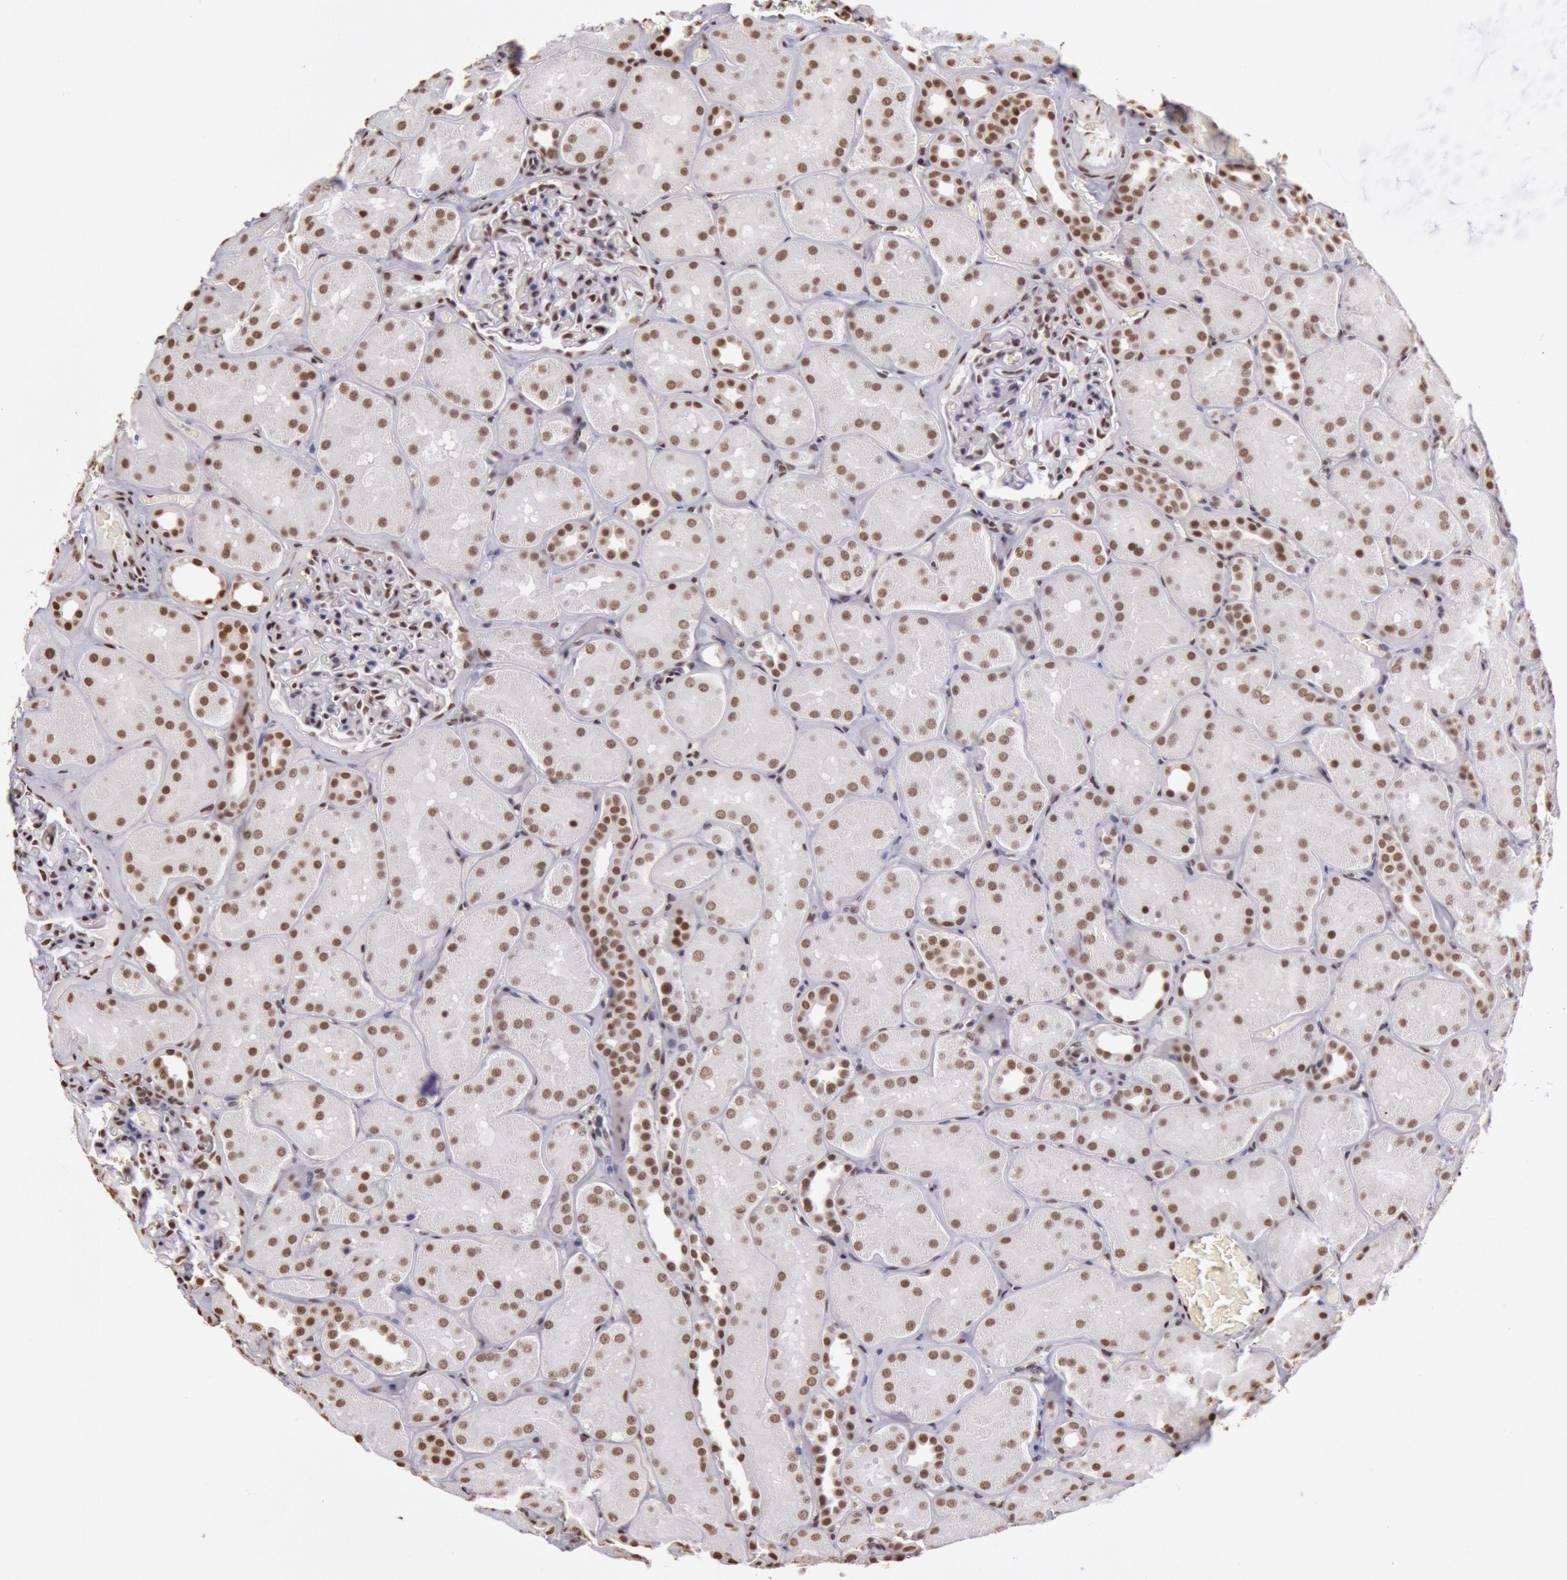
{"staining": {"intensity": "weak", "quantity": "25%-75%", "location": "nuclear"}, "tissue": "kidney", "cell_type": "Cells in glomeruli", "image_type": "normal", "snomed": [{"axis": "morphology", "description": "Normal tissue, NOS"}, {"axis": "topography", "description": "Kidney"}], "caption": "Immunohistochemistry of normal kidney exhibits low levels of weak nuclear positivity in approximately 25%-75% of cells in glomeruli.", "gene": "HNRNPH1", "patient": {"sex": "male", "age": 28}}